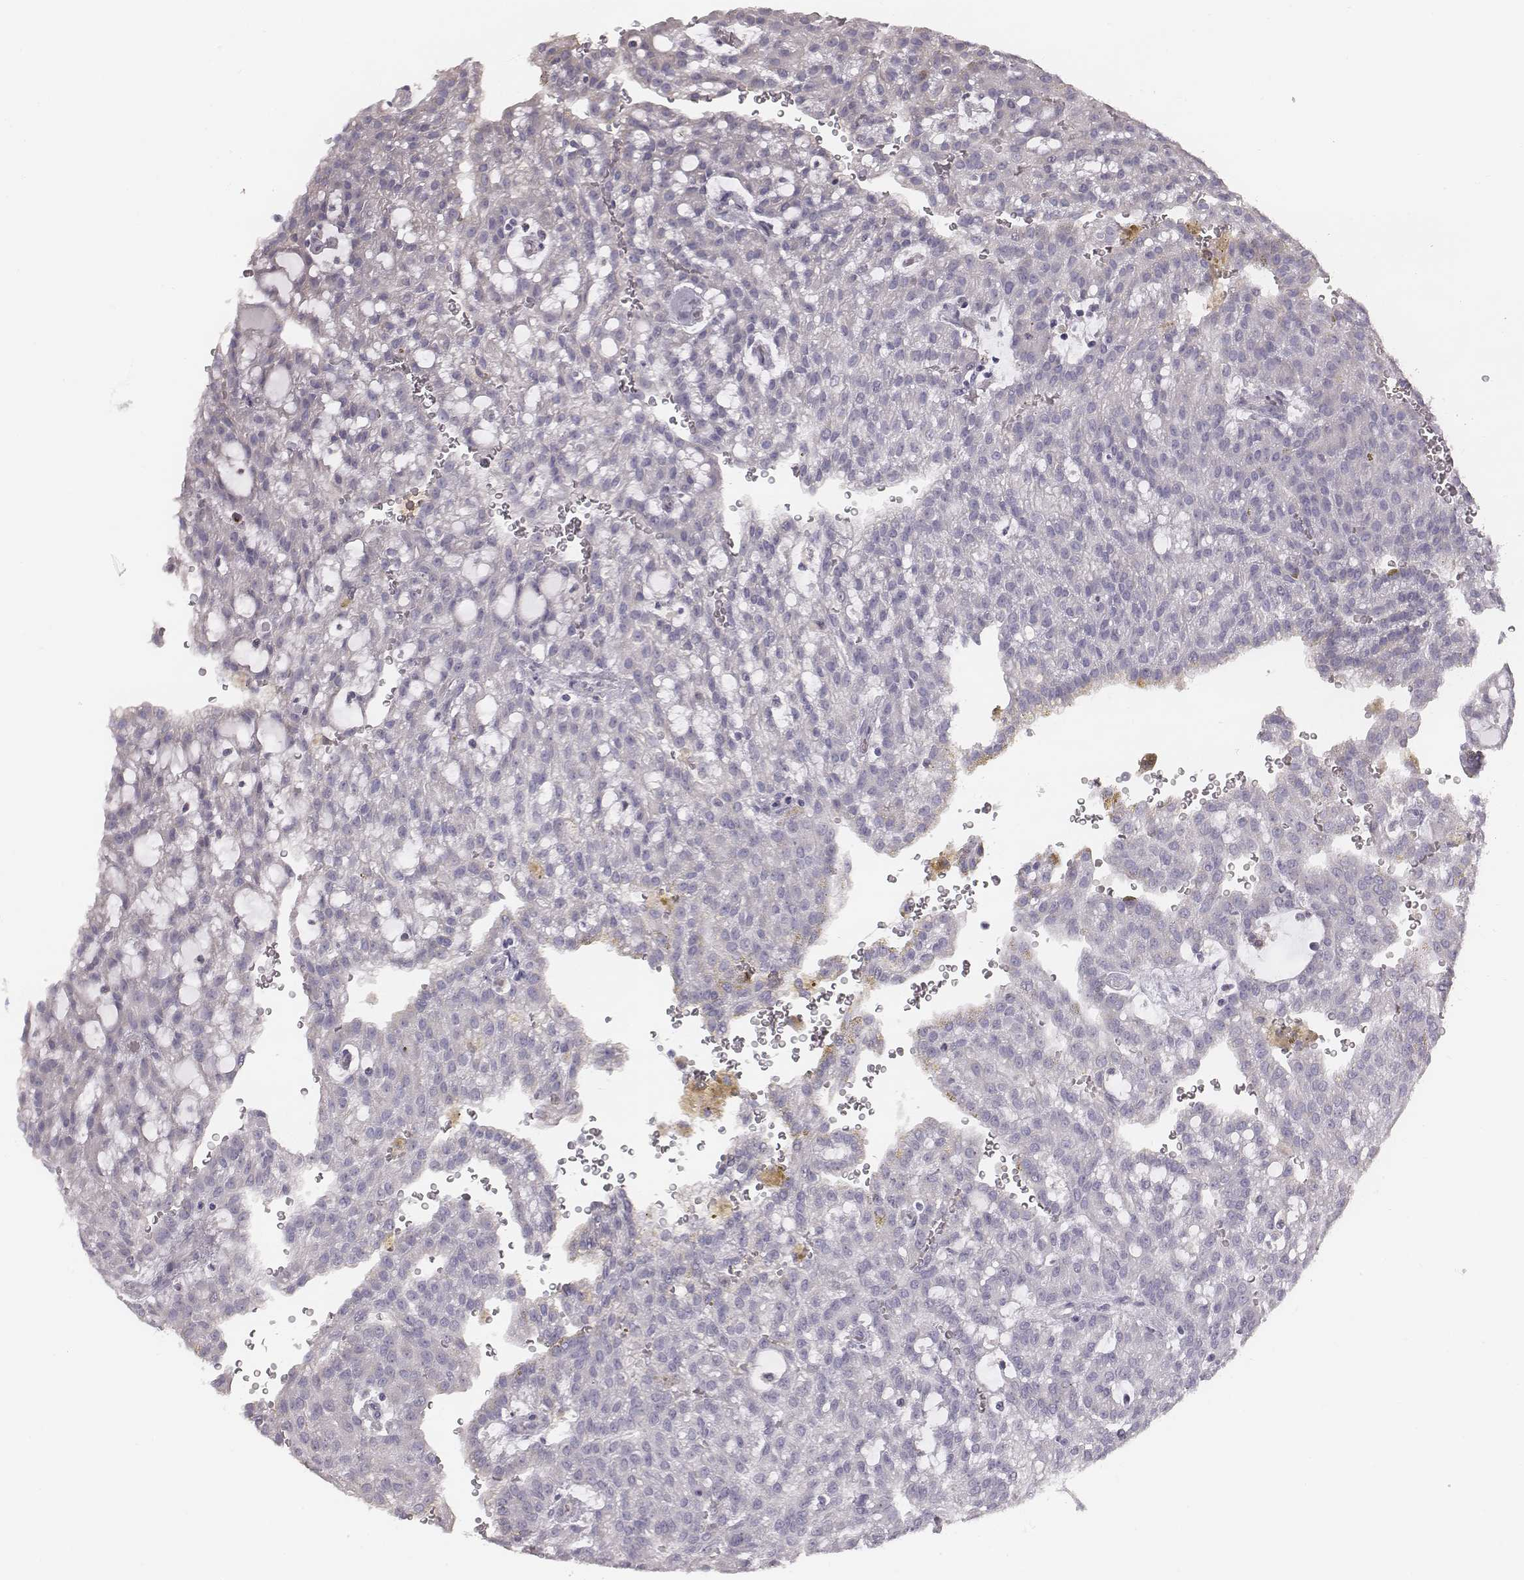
{"staining": {"intensity": "negative", "quantity": "none", "location": "none"}, "tissue": "renal cancer", "cell_type": "Tumor cells", "image_type": "cancer", "snomed": [{"axis": "morphology", "description": "Adenocarcinoma, NOS"}, {"axis": "topography", "description": "Kidney"}], "caption": "Histopathology image shows no protein staining in tumor cells of adenocarcinoma (renal) tissue.", "gene": "C6orf58", "patient": {"sex": "male", "age": 63}}